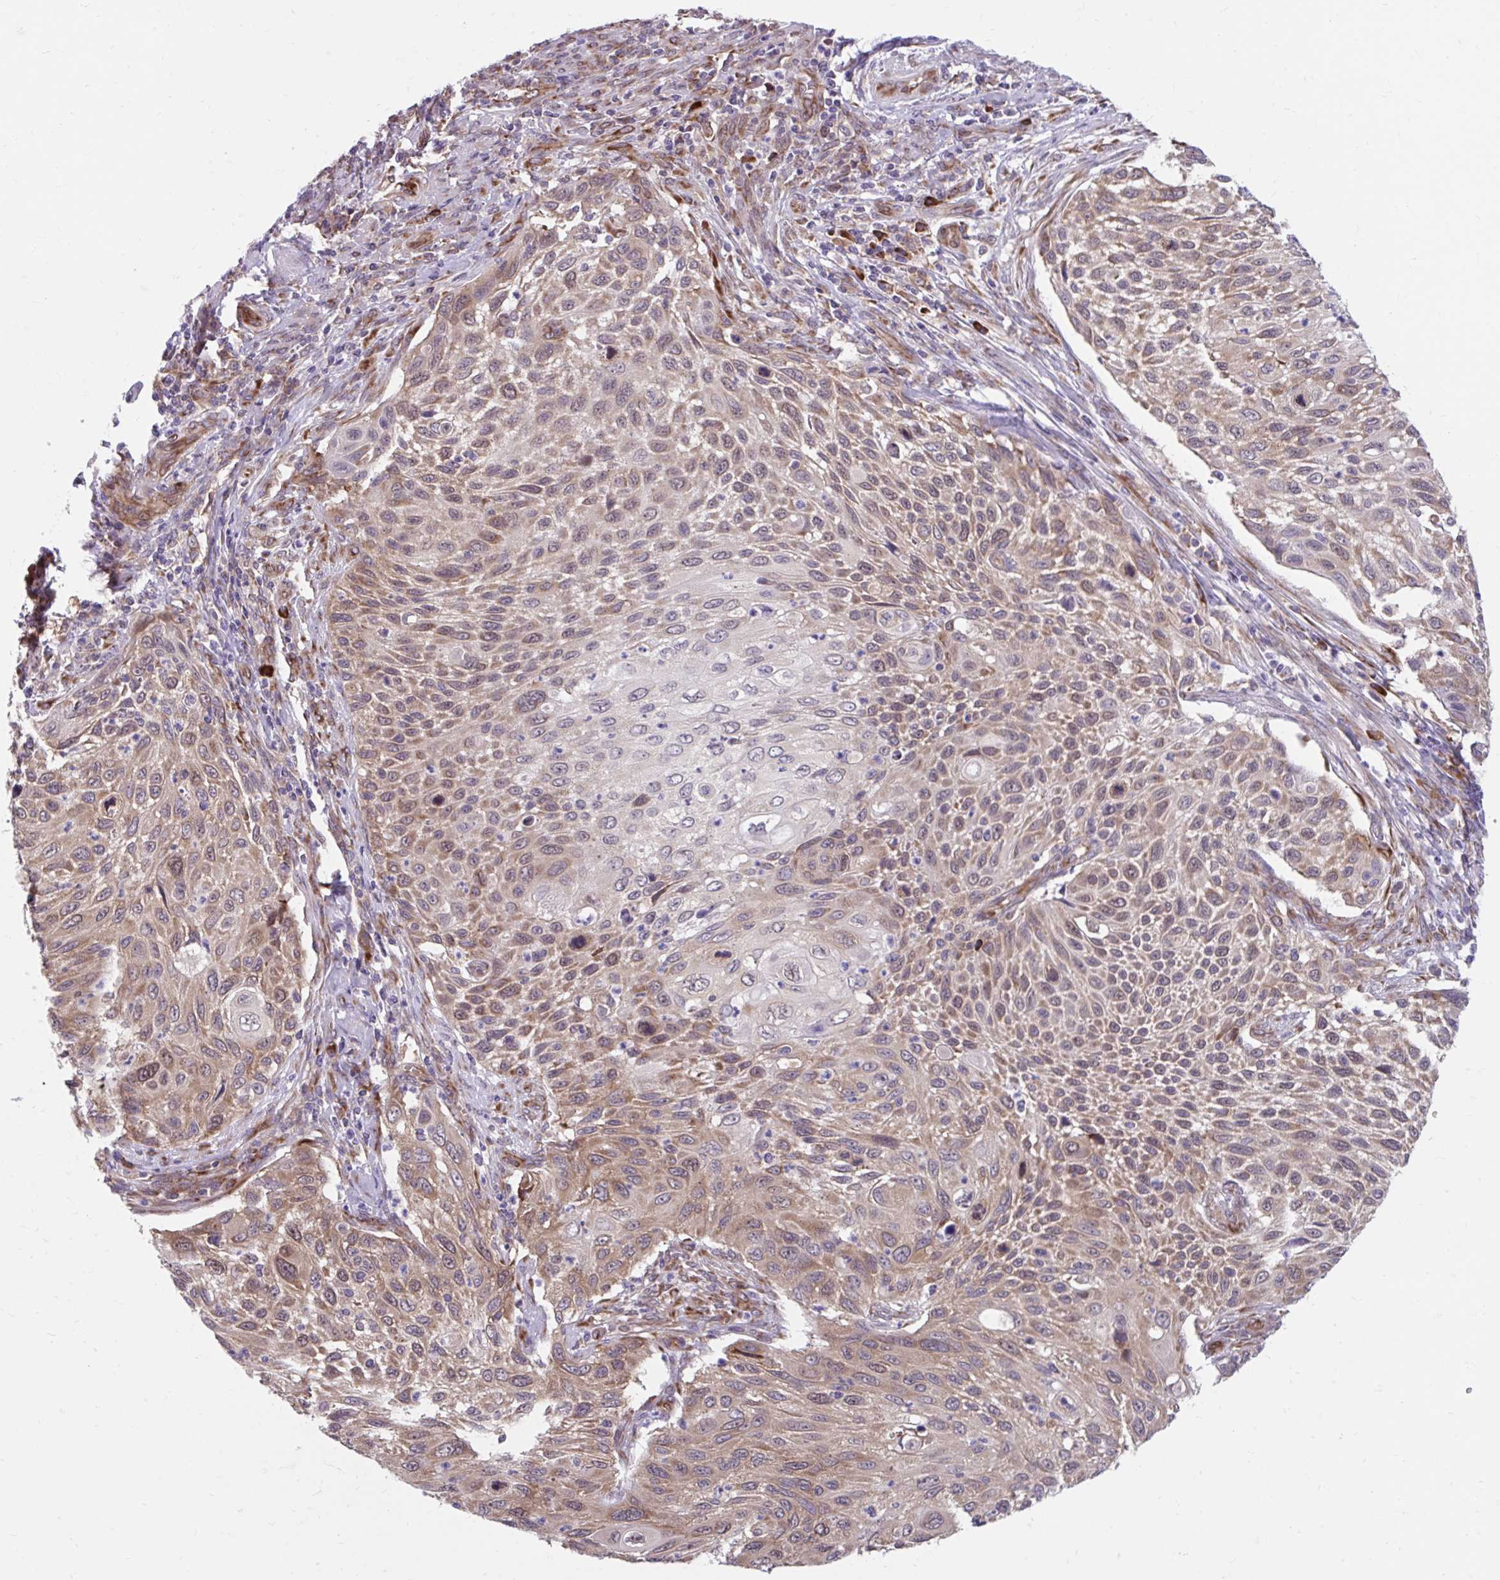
{"staining": {"intensity": "moderate", "quantity": ">75%", "location": "cytoplasmic/membranous,nuclear"}, "tissue": "cervical cancer", "cell_type": "Tumor cells", "image_type": "cancer", "snomed": [{"axis": "morphology", "description": "Squamous cell carcinoma, NOS"}, {"axis": "topography", "description": "Cervix"}], "caption": "A brown stain highlights moderate cytoplasmic/membranous and nuclear positivity of a protein in human cervical squamous cell carcinoma tumor cells.", "gene": "SELENON", "patient": {"sex": "female", "age": 70}}